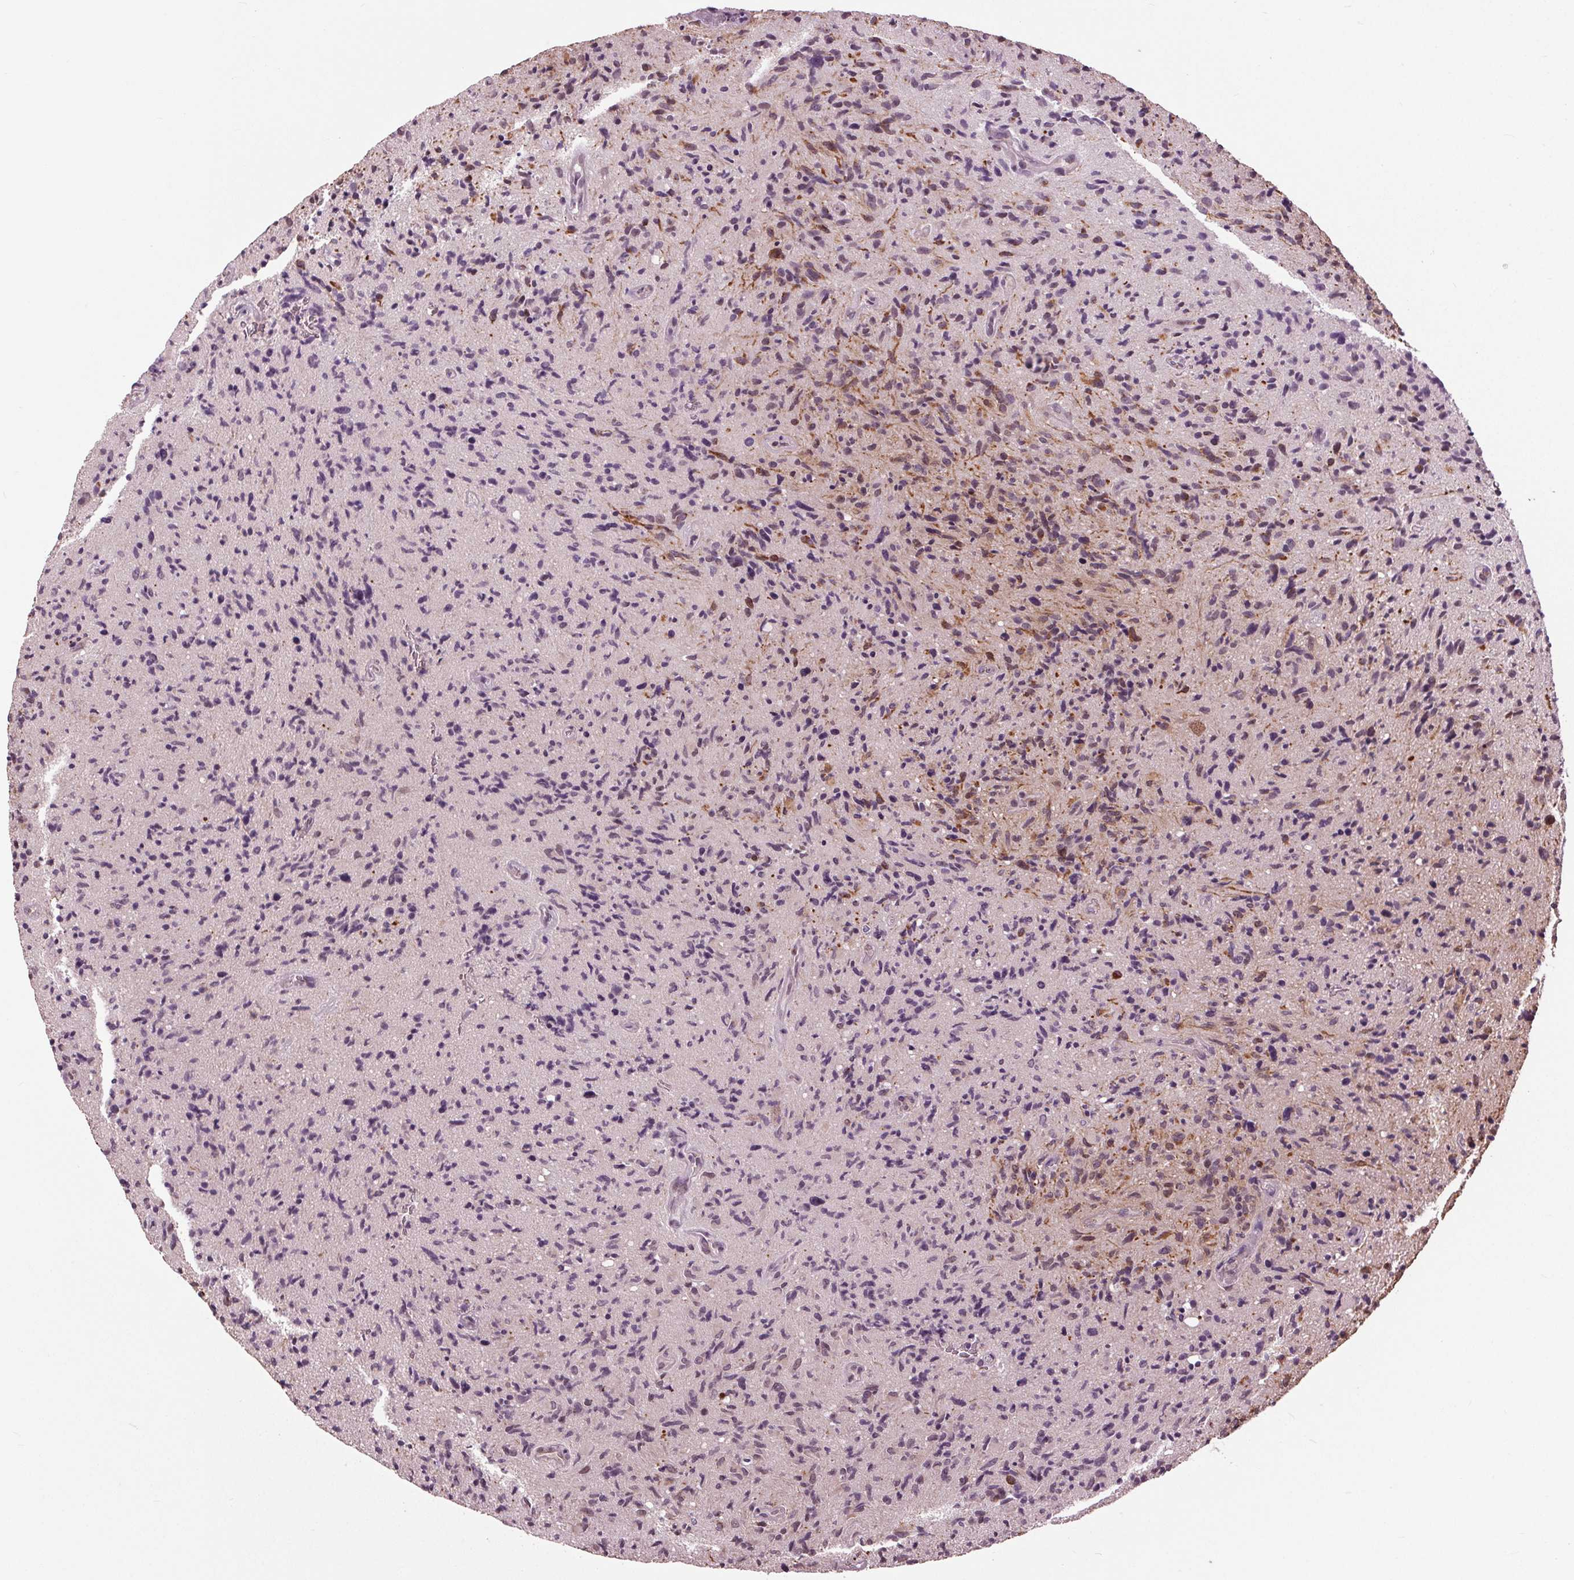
{"staining": {"intensity": "weak", "quantity": "<25%", "location": "cytoplasmic/membranous"}, "tissue": "glioma", "cell_type": "Tumor cells", "image_type": "cancer", "snomed": [{"axis": "morphology", "description": "Glioma, malignant, High grade"}, {"axis": "topography", "description": "Brain"}], "caption": "Malignant glioma (high-grade) was stained to show a protein in brown. There is no significant expression in tumor cells.", "gene": "BSDC1", "patient": {"sex": "male", "age": 54}}